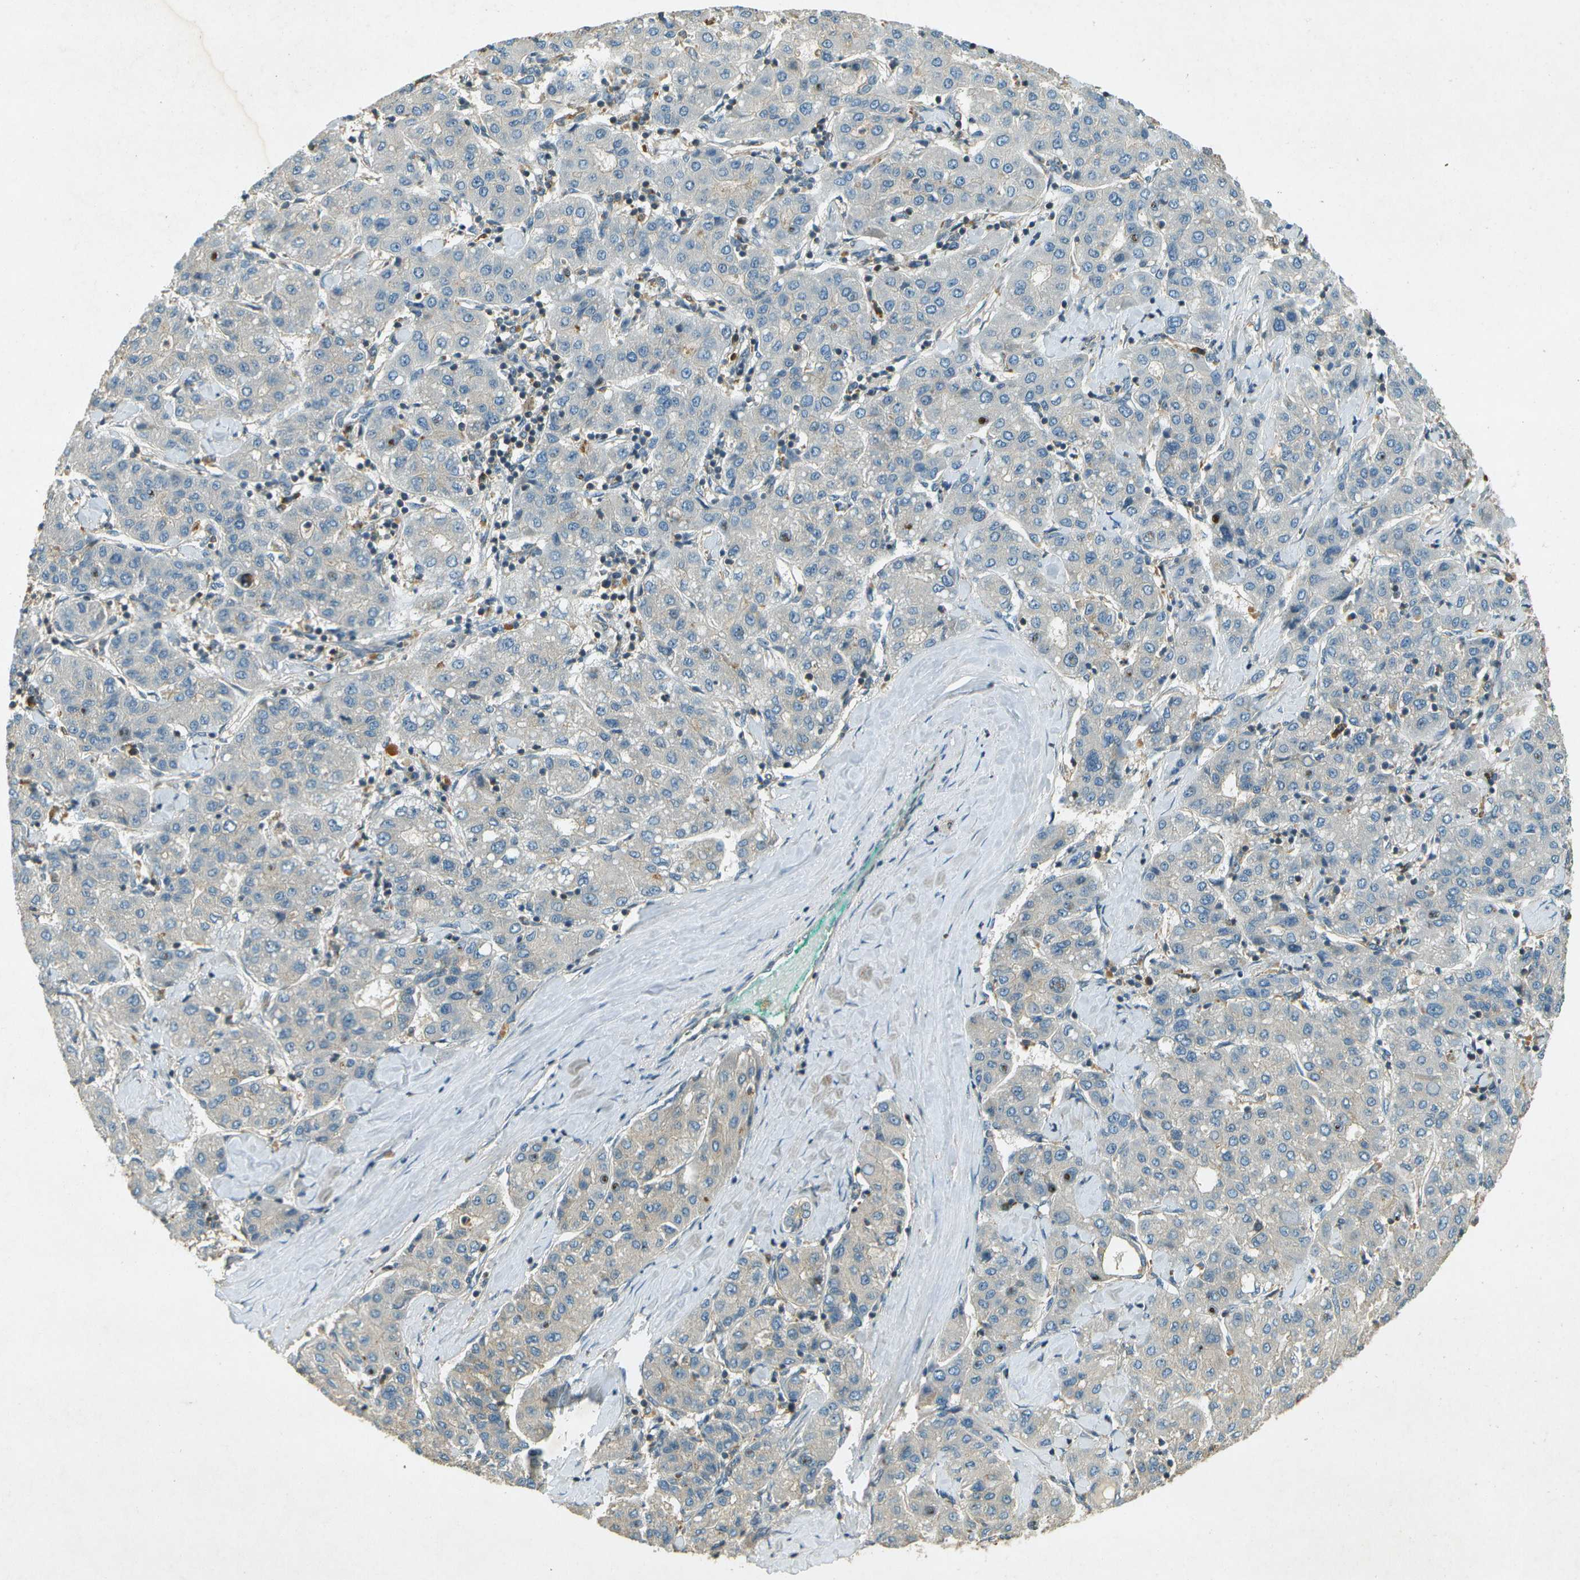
{"staining": {"intensity": "negative", "quantity": "none", "location": "none"}, "tissue": "liver cancer", "cell_type": "Tumor cells", "image_type": "cancer", "snomed": [{"axis": "morphology", "description": "Carcinoma, Hepatocellular, NOS"}, {"axis": "topography", "description": "Liver"}], "caption": "Liver cancer was stained to show a protein in brown. There is no significant expression in tumor cells.", "gene": "NUDT4", "patient": {"sex": "male", "age": 65}}